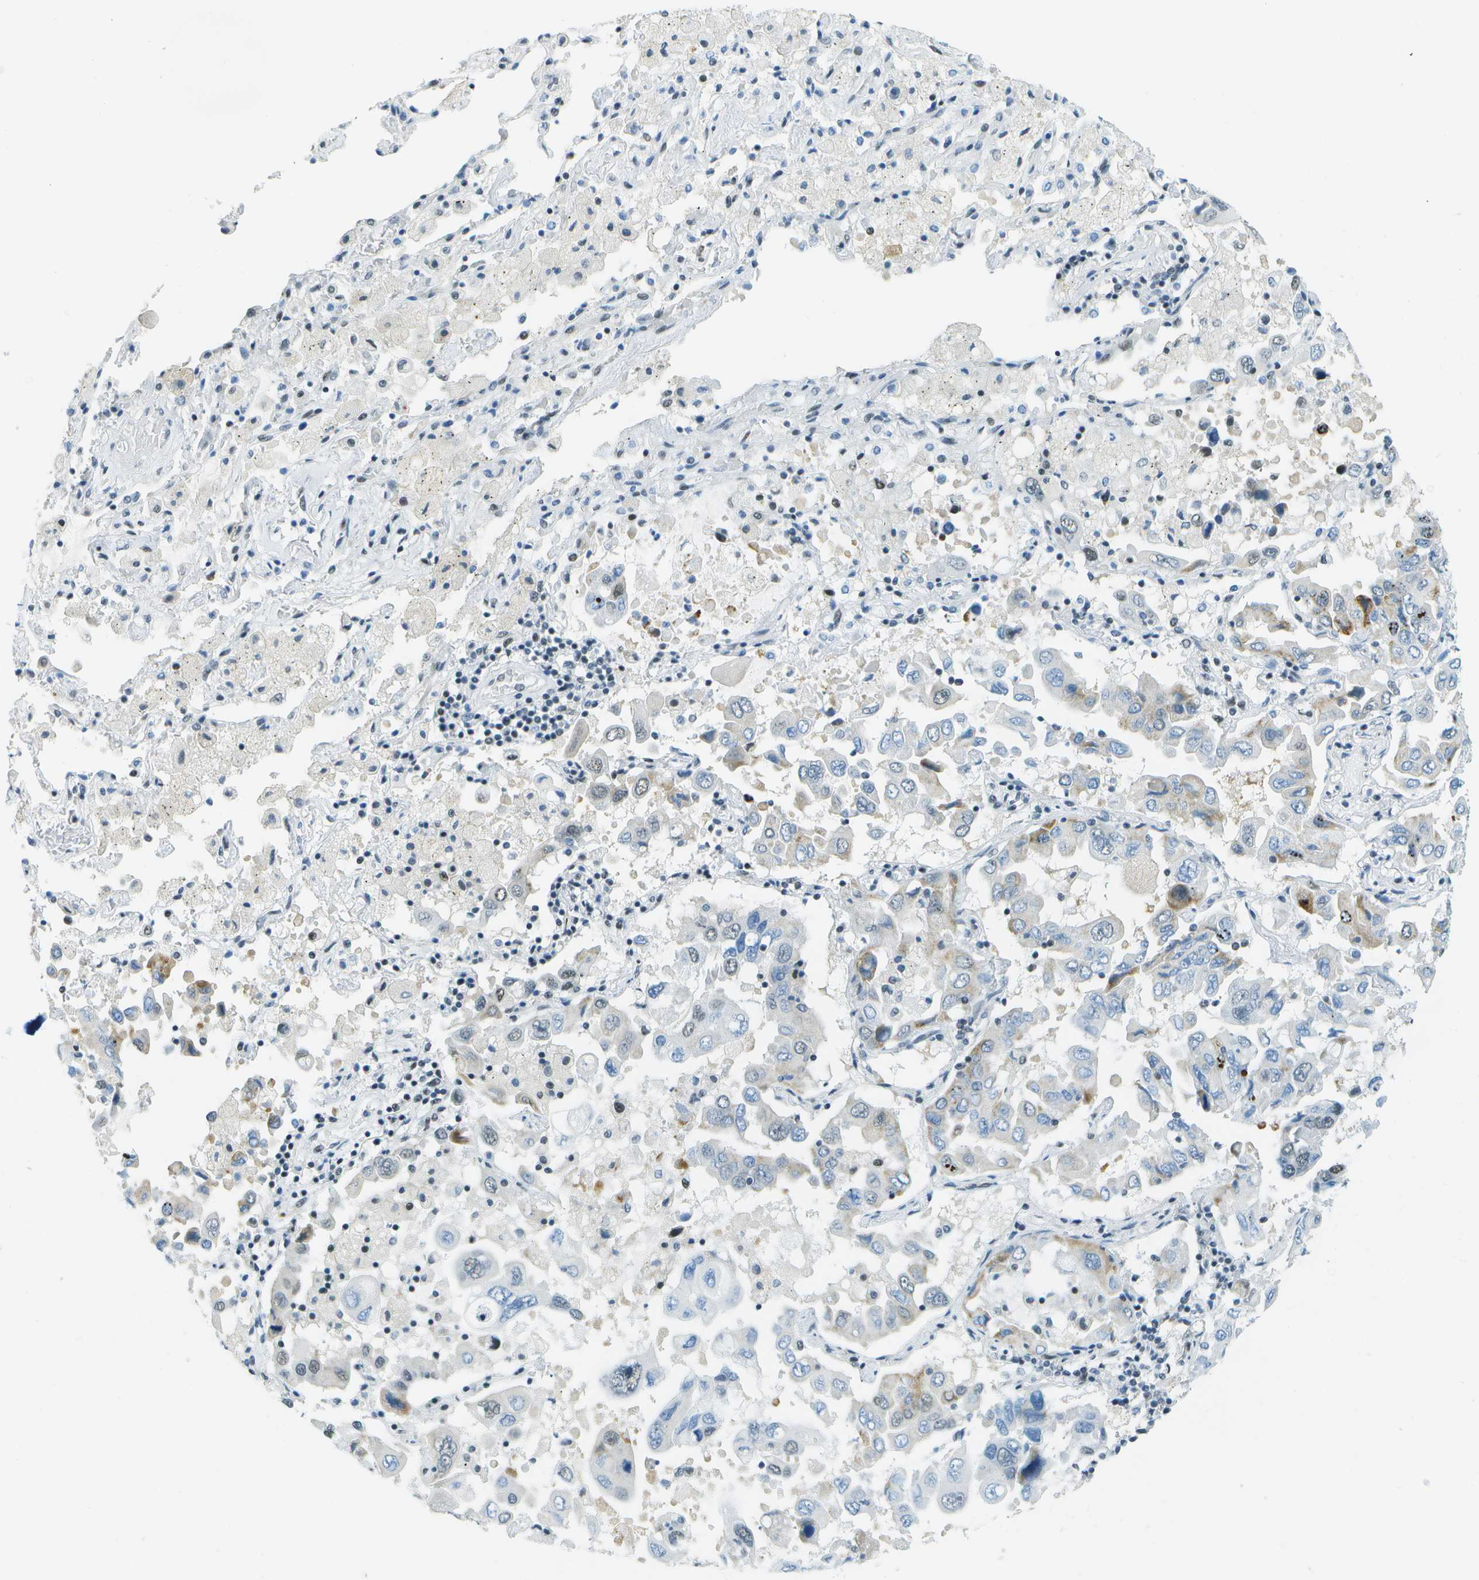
{"staining": {"intensity": "weak", "quantity": "<25%", "location": "nuclear"}, "tissue": "lung cancer", "cell_type": "Tumor cells", "image_type": "cancer", "snomed": [{"axis": "morphology", "description": "Adenocarcinoma, NOS"}, {"axis": "topography", "description": "Lung"}], "caption": "A high-resolution image shows immunohistochemistry staining of lung cancer (adenocarcinoma), which reveals no significant expression in tumor cells.", "gene": "NEK11", "patient": {"sex": "male", "age": 64}}